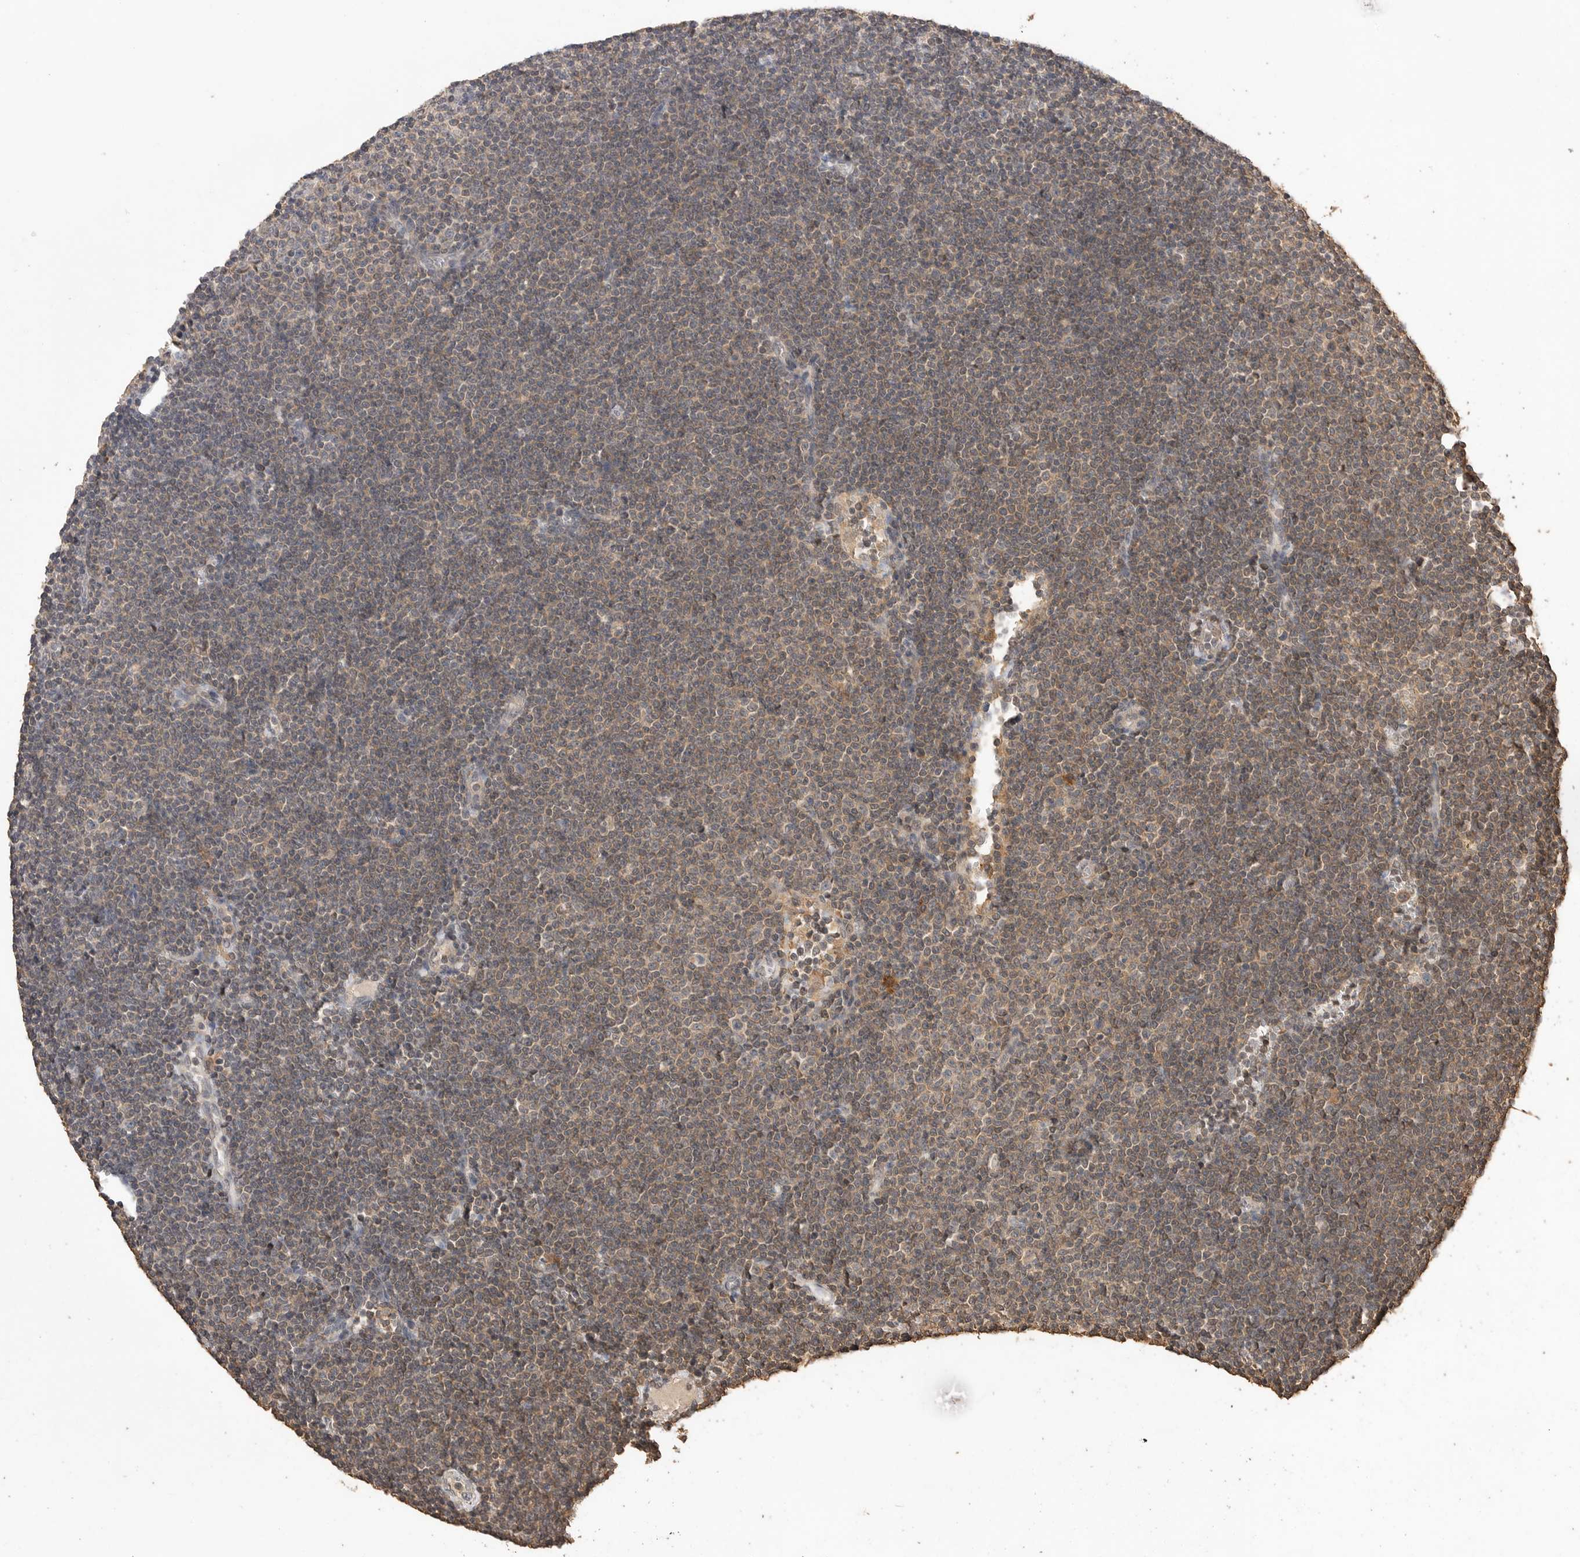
{"staining": {"intensity": "weak", "quantity": "<25%", "location": "cytoplasmic/membranous"}, "tissue": "lymphoma", "cell_type": "Tumor cells", "image_type": "cancer", "snomed": [{"axis": "morphology", "description": "Malignant lymphoma, non-Hodgkin's type, Low grade"}, {"axis": "topography", "description": "Lymph node"}], "caption": "Tumor cells are negative for protein expression in human low-grade malignant lymphoma, non-Hodgkin's type.", "gene": "MAP2K1", "patient": {"sex": "female", "age": 53}}